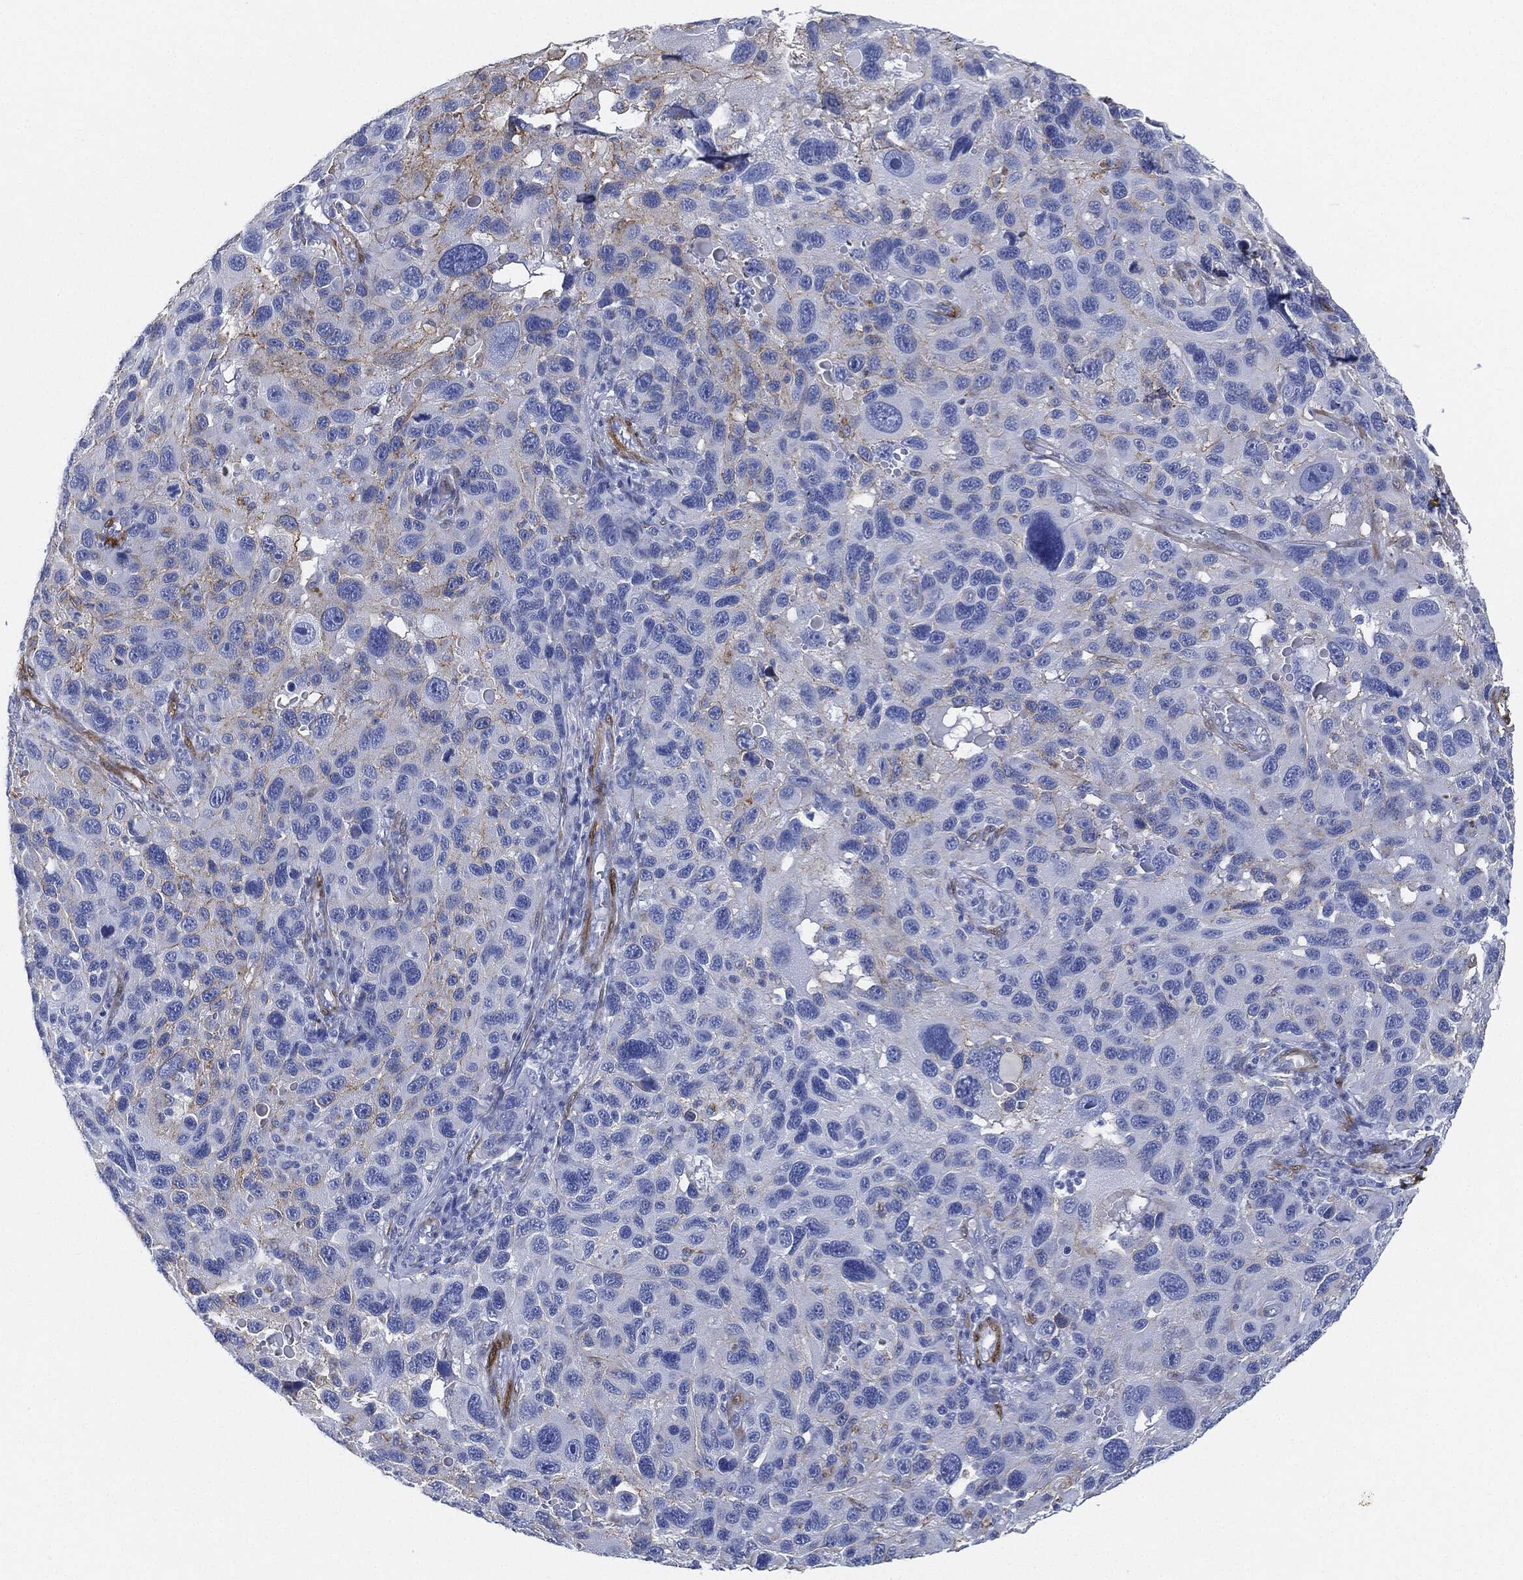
{"staining": {"intensity": "weak", "quantity": "<25%", "location": "cytoplasmic/membranous"}, "tissue": "melanoma", "cell_type": "Tumor cells", "image_type": "cancer", "snomed": [{"axis": "morphology", "description": "Malignant melanoma, NOS"}, {"axis": "topography", "description": "Skin"}], "caption": "DAB (3,3'-diaminobenzidine) immunohistochemical staining of malignant melanoma reveals no significant expression in tumor cells.", "gene": "TAGLN", "patient": {"sex": "male", "age": 53}}